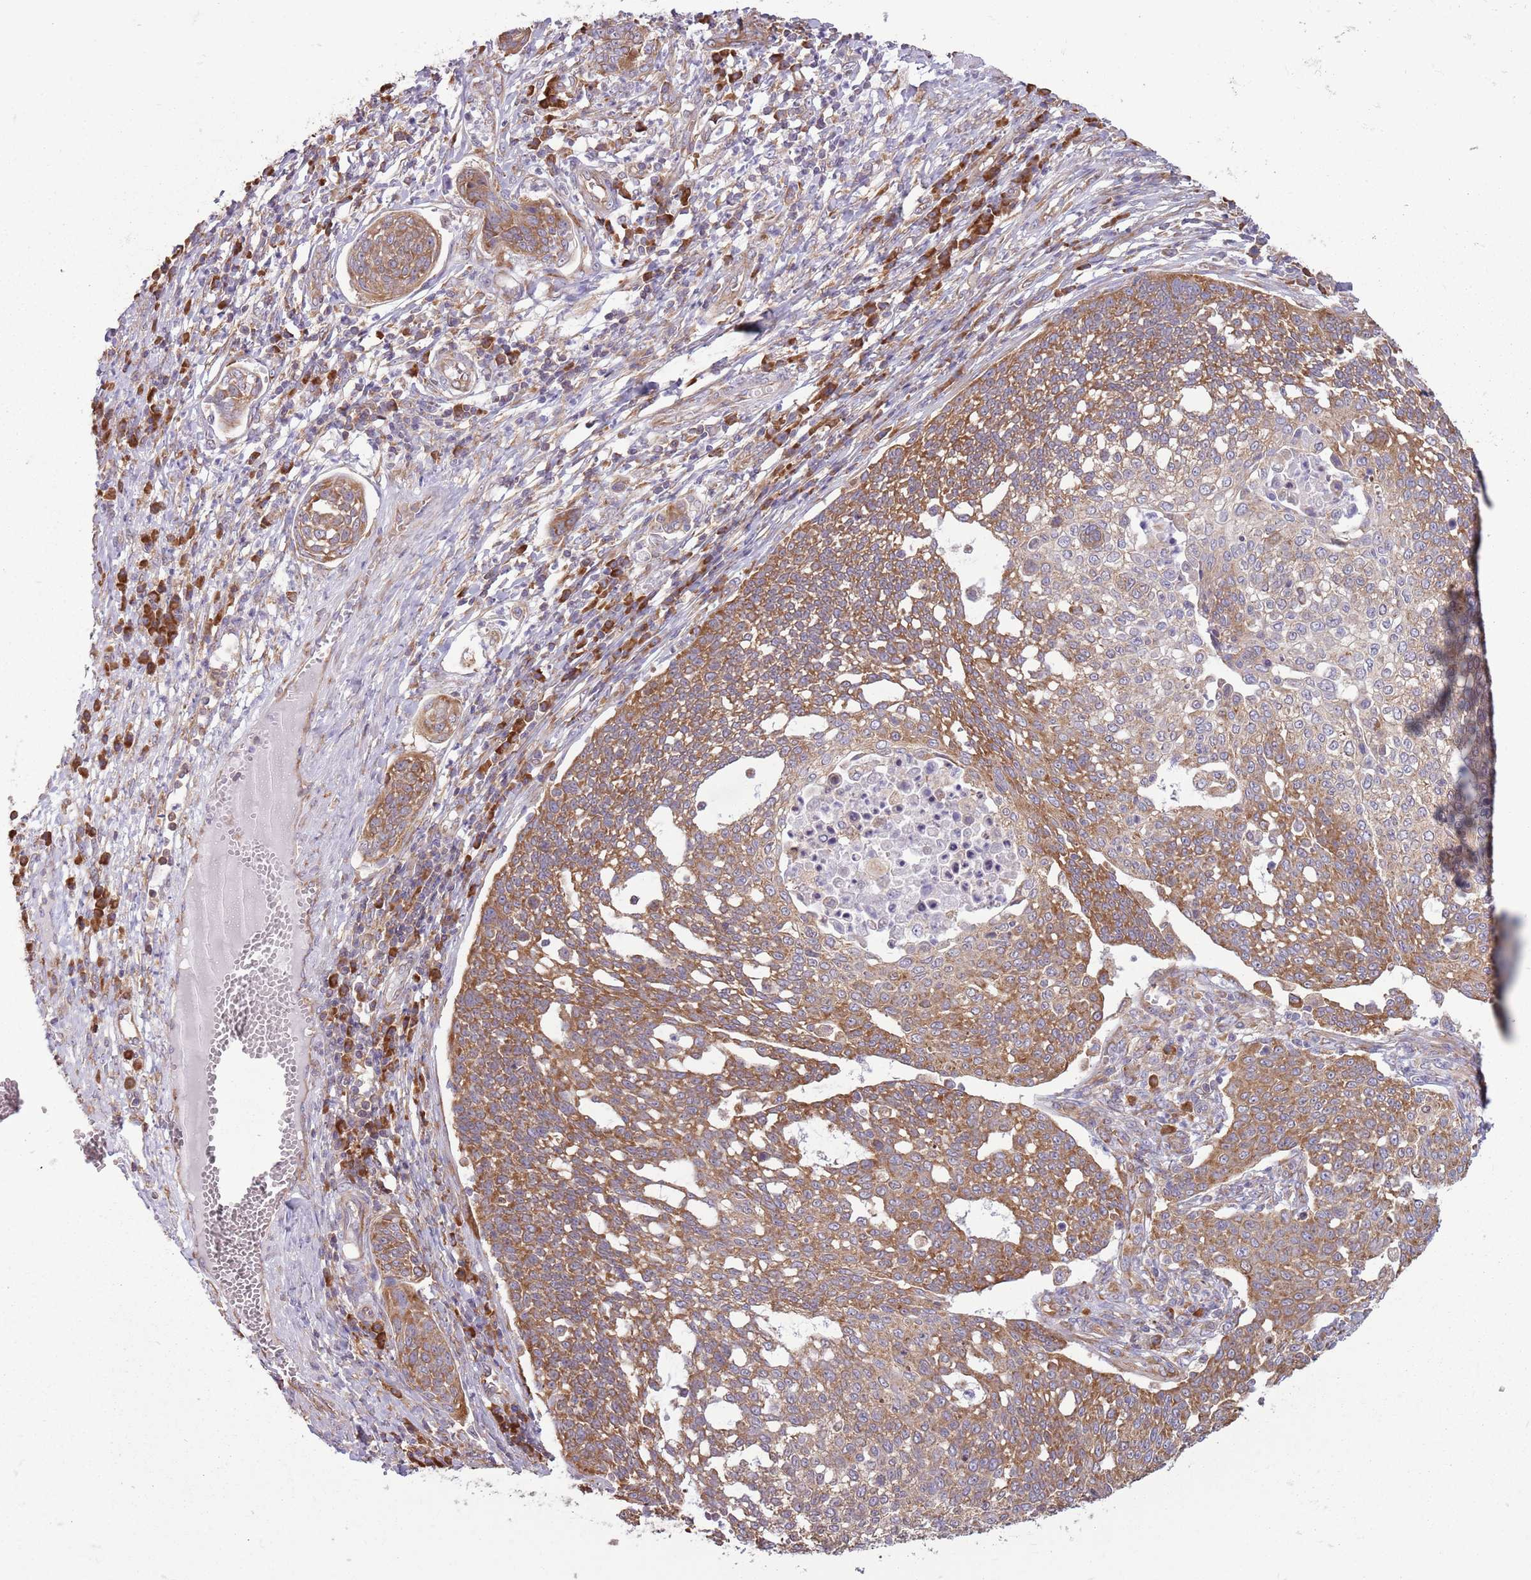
{"staining": {"intensity": "moderate", "quantity": ">75%", "location": "cytoplasmic/membranous"}, "tissue": "cervical cancer", "cell_type": "Tumor cells", "image_type": "cancer", "snomed": [{"axis": "morphology", "description": "Squamous cell carcinoma, NOS"}, {"axis": "topography", "description": "Cervix"}], "caption": "Immunohistochemistry (IHC) (DAB) staining of squamous cell carcinoma (cervical) demonstrates moderate cytoplasmic/membranous protein expression in about >75% of tumor cells.", "gene": "RPL17-C18orf32", "patient": {"sex": "female", "age": 34}}